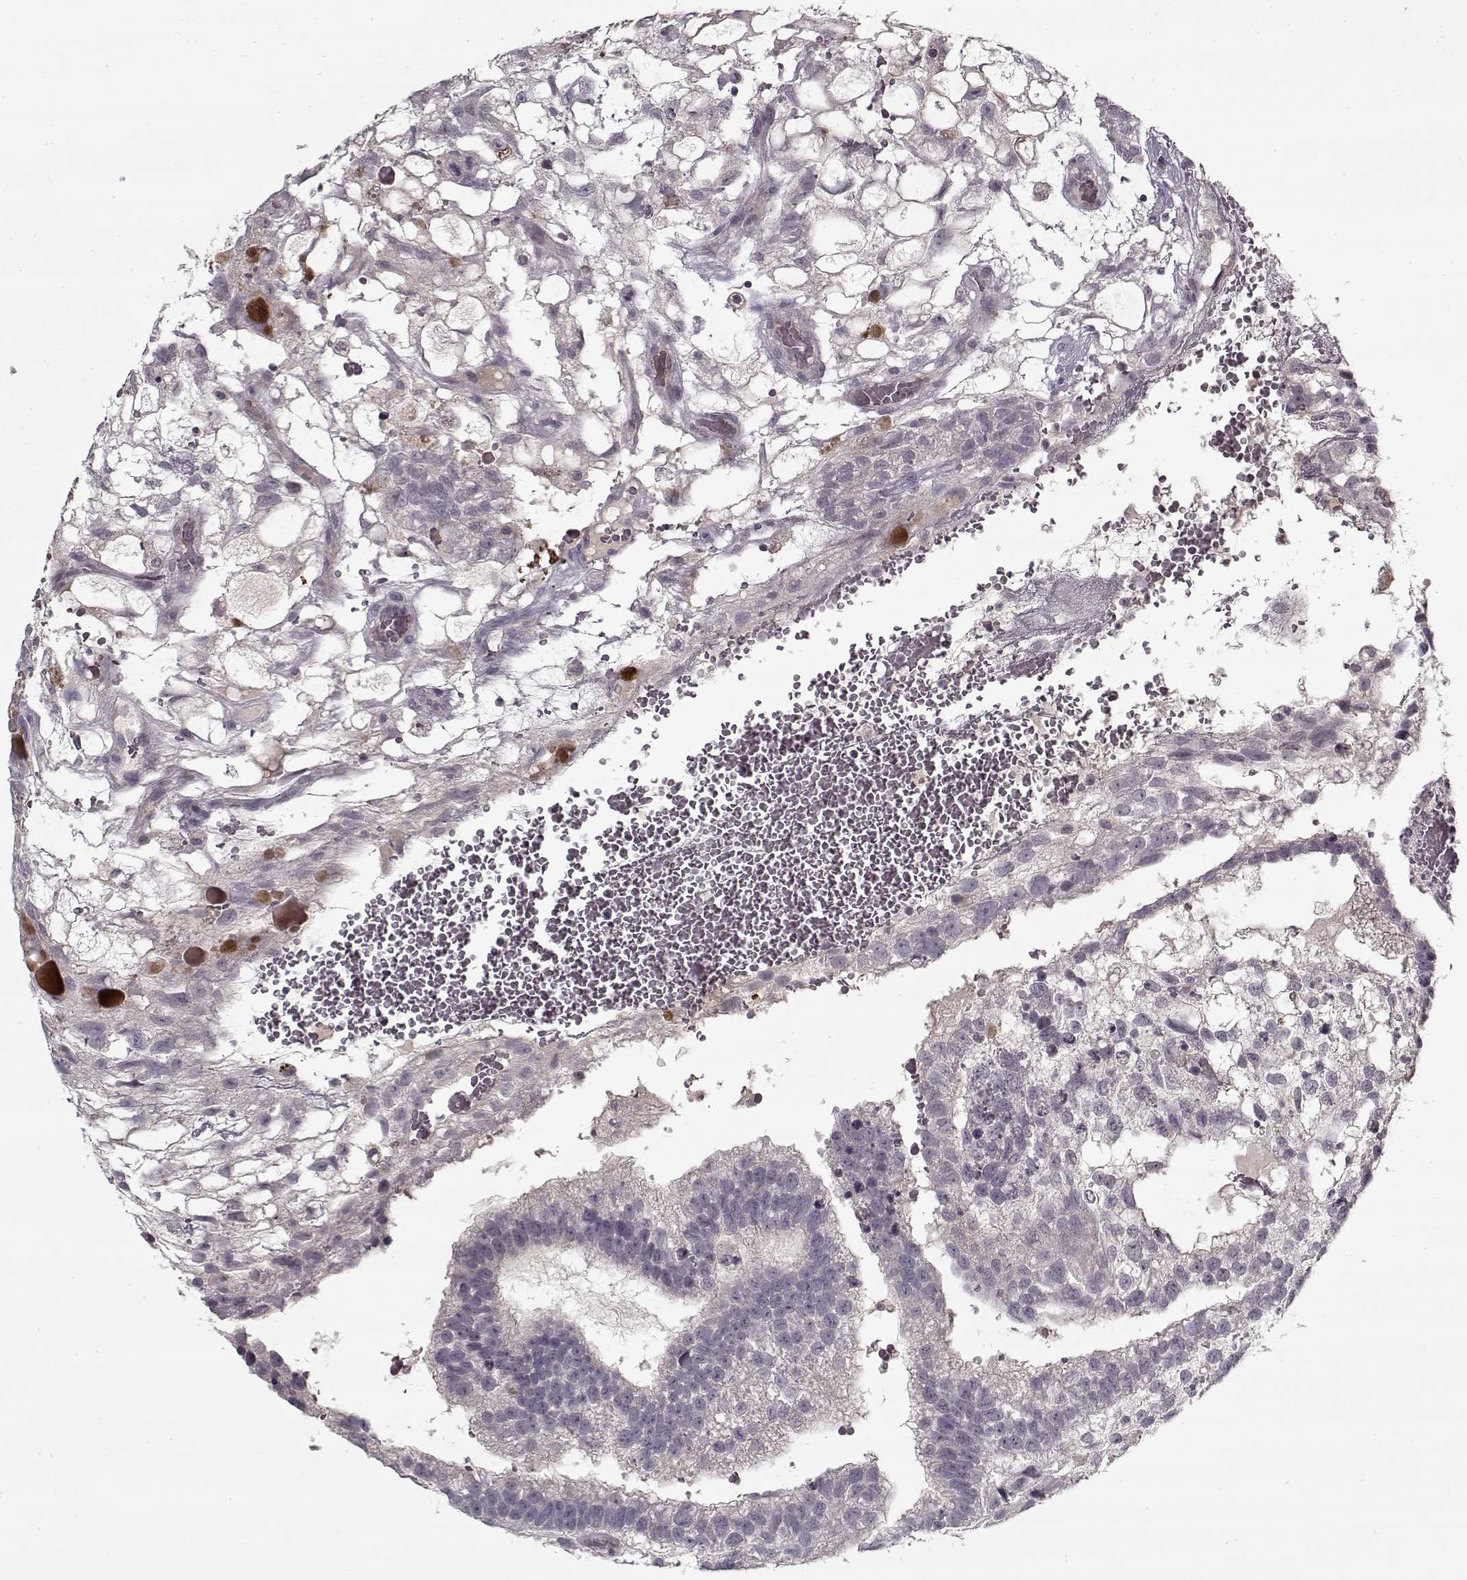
{"staining": {"intensity": "negative", "quantity": "none", "location": "none"}, "tissue": "testis cancer", "cell_type": "Tumor cells", "image_type": "cancer", "snomed": [{"axis": "morphology", "description": "Normal tissue, NOS"}, {"axis": "morphology", "description": "Carcinoma, Embryonal, NOS"}, {"axis": "topography", "description": "Testis"}, {"axis": "topography", "description": "Epididymis"}], "caption": "A photomicrograph of testis cancer (embryonal carcinoma) stained for a protein displays no brown staining in tumor cells.", "gene": "LAMA2", "patient": {"sex": "male", "age": 32}}